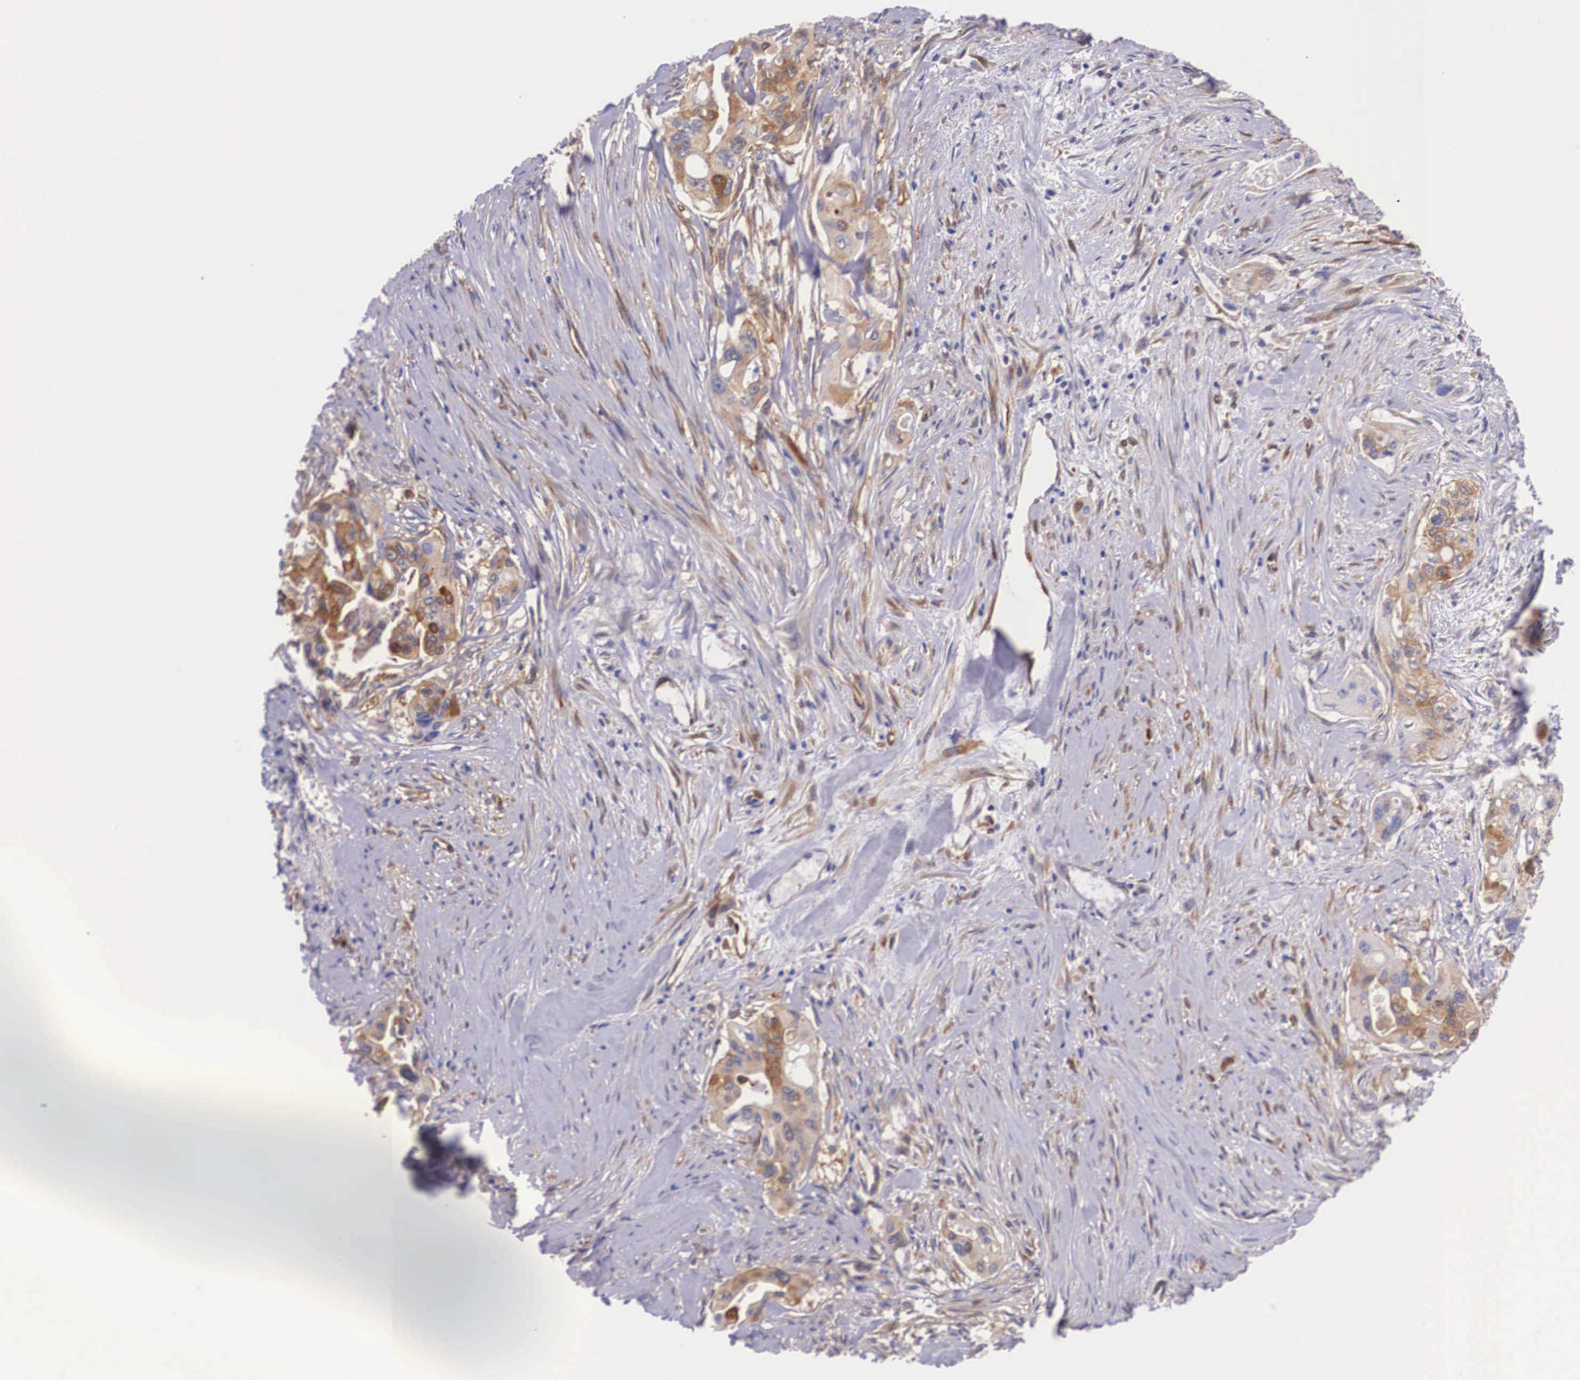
{"staining": {"intensity": "strong", "quantity": ">75%", "location": "cytoplasmic/membranous"}, "tissue": "pancreatic cancer", "cell_type": "Tumor cells", "image_type": "cancer", "snomed": [{"axis": "morphology", "description": "Adenocarcinoma, NOS"}, {"axis": "topography", "description": "Pancreas"}], "caption": "Strong cytoplasmic/membranous protein expression is seen in approximately >75% of tumor cells in pancreatic cancer (adenocarcinoma). The protein is shown in brown color, while the nuclei are stained blue.", "gene": "BCAR1", "patient": {"sex": "male", "age": 77}}